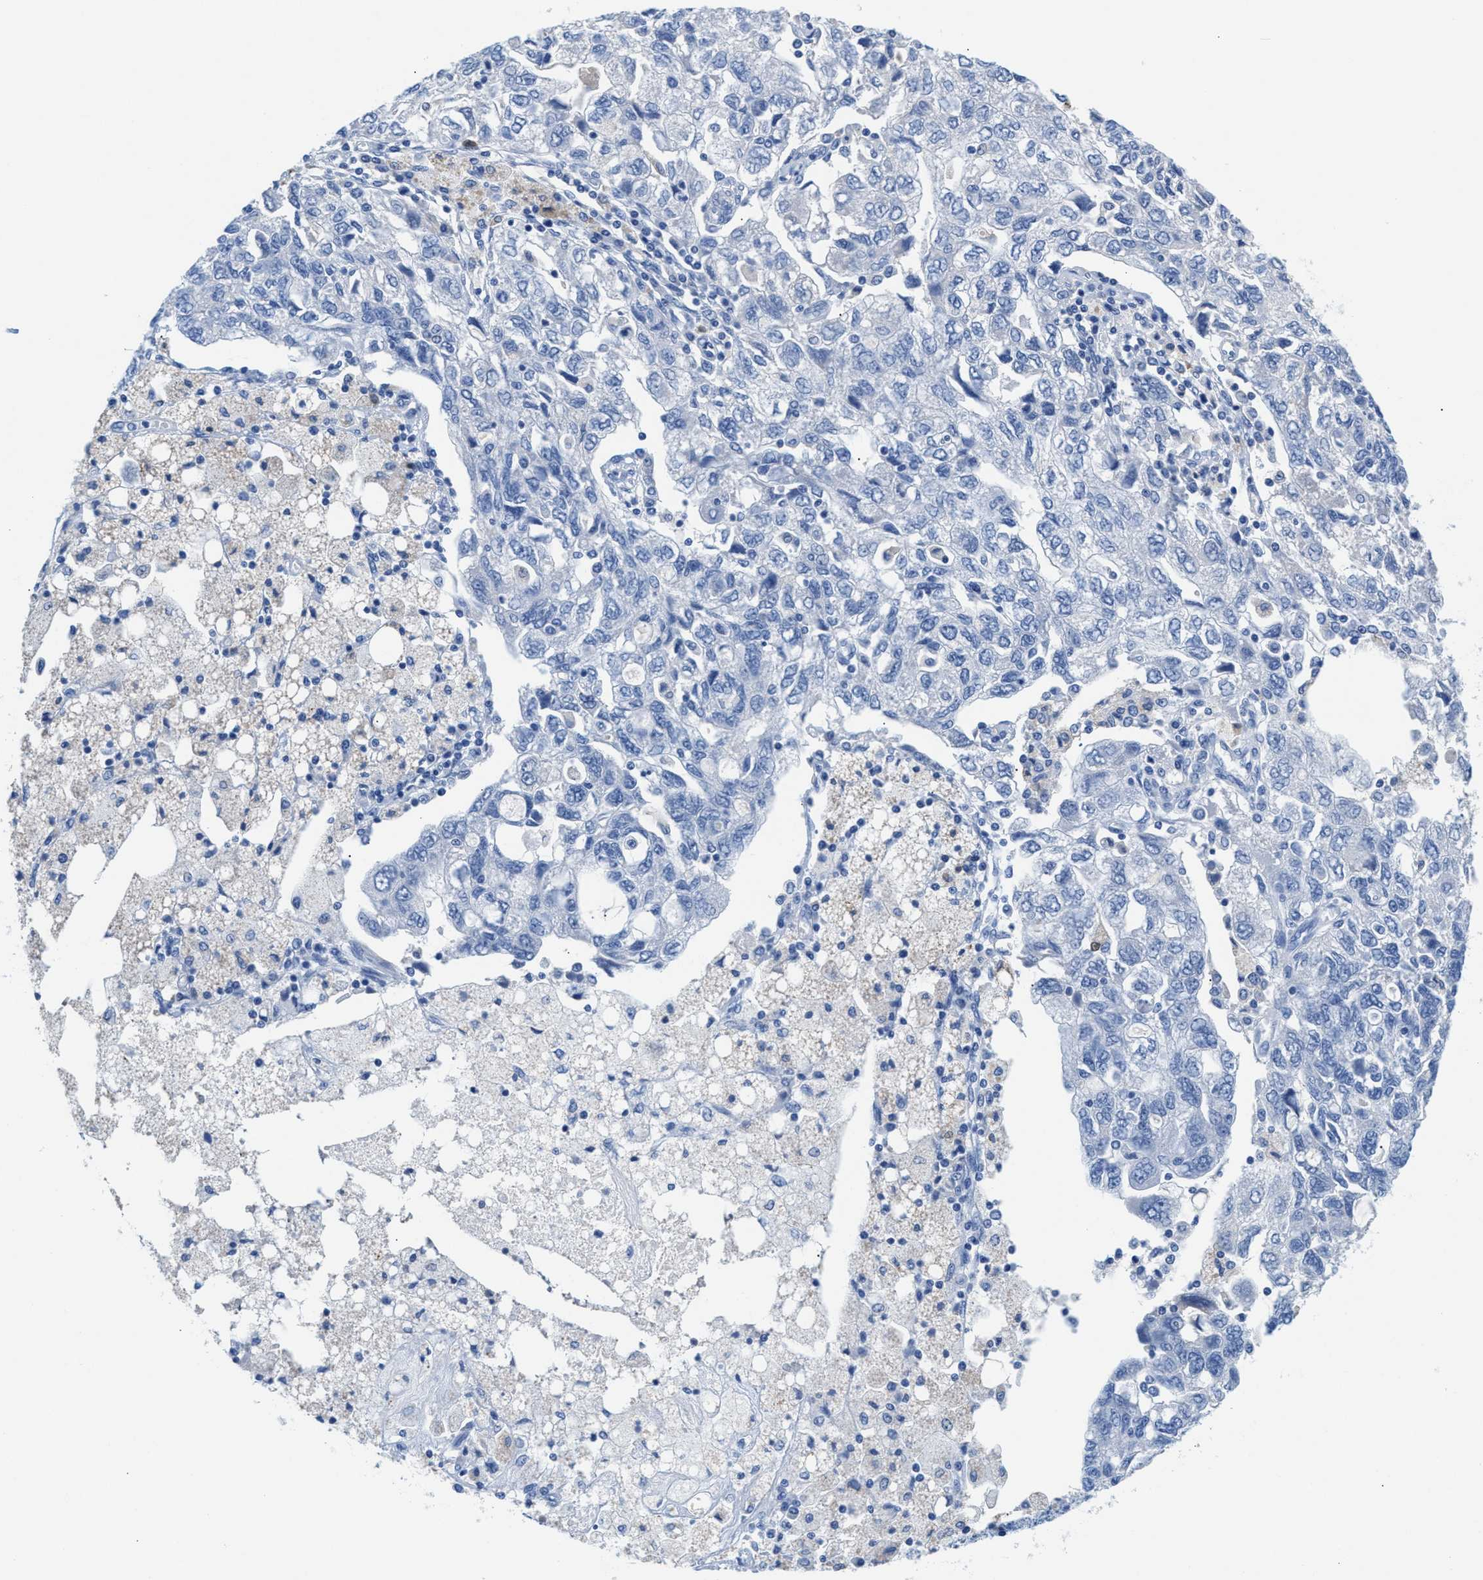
{"staining": {"intensity": "negative", "quantity": "none", "location": "none"}, "tissue": "ovarian cancer", "cell_type": "Tumor cells", "image_type": "cancer", "snomed": [{"axis": "morphology", "description": "Carcinoma, NOS"}, {"axis": "morphology", "description": "Cystadenocarcinoma, serous, NOS"}, {"axis": "topography", "description": "Ovary"}], "caption": "Photomicrograph shows no significant protein expression in tumor cells of ovarian cancer (carcinoma). The staining was performed using DAB to visualize the protein expression in brown, while the nuclei were stained in blue with hematoxylin (Magnification: 20x).", "gene": "SLFN13", "patient": {"sex": "female", "age": 69}}